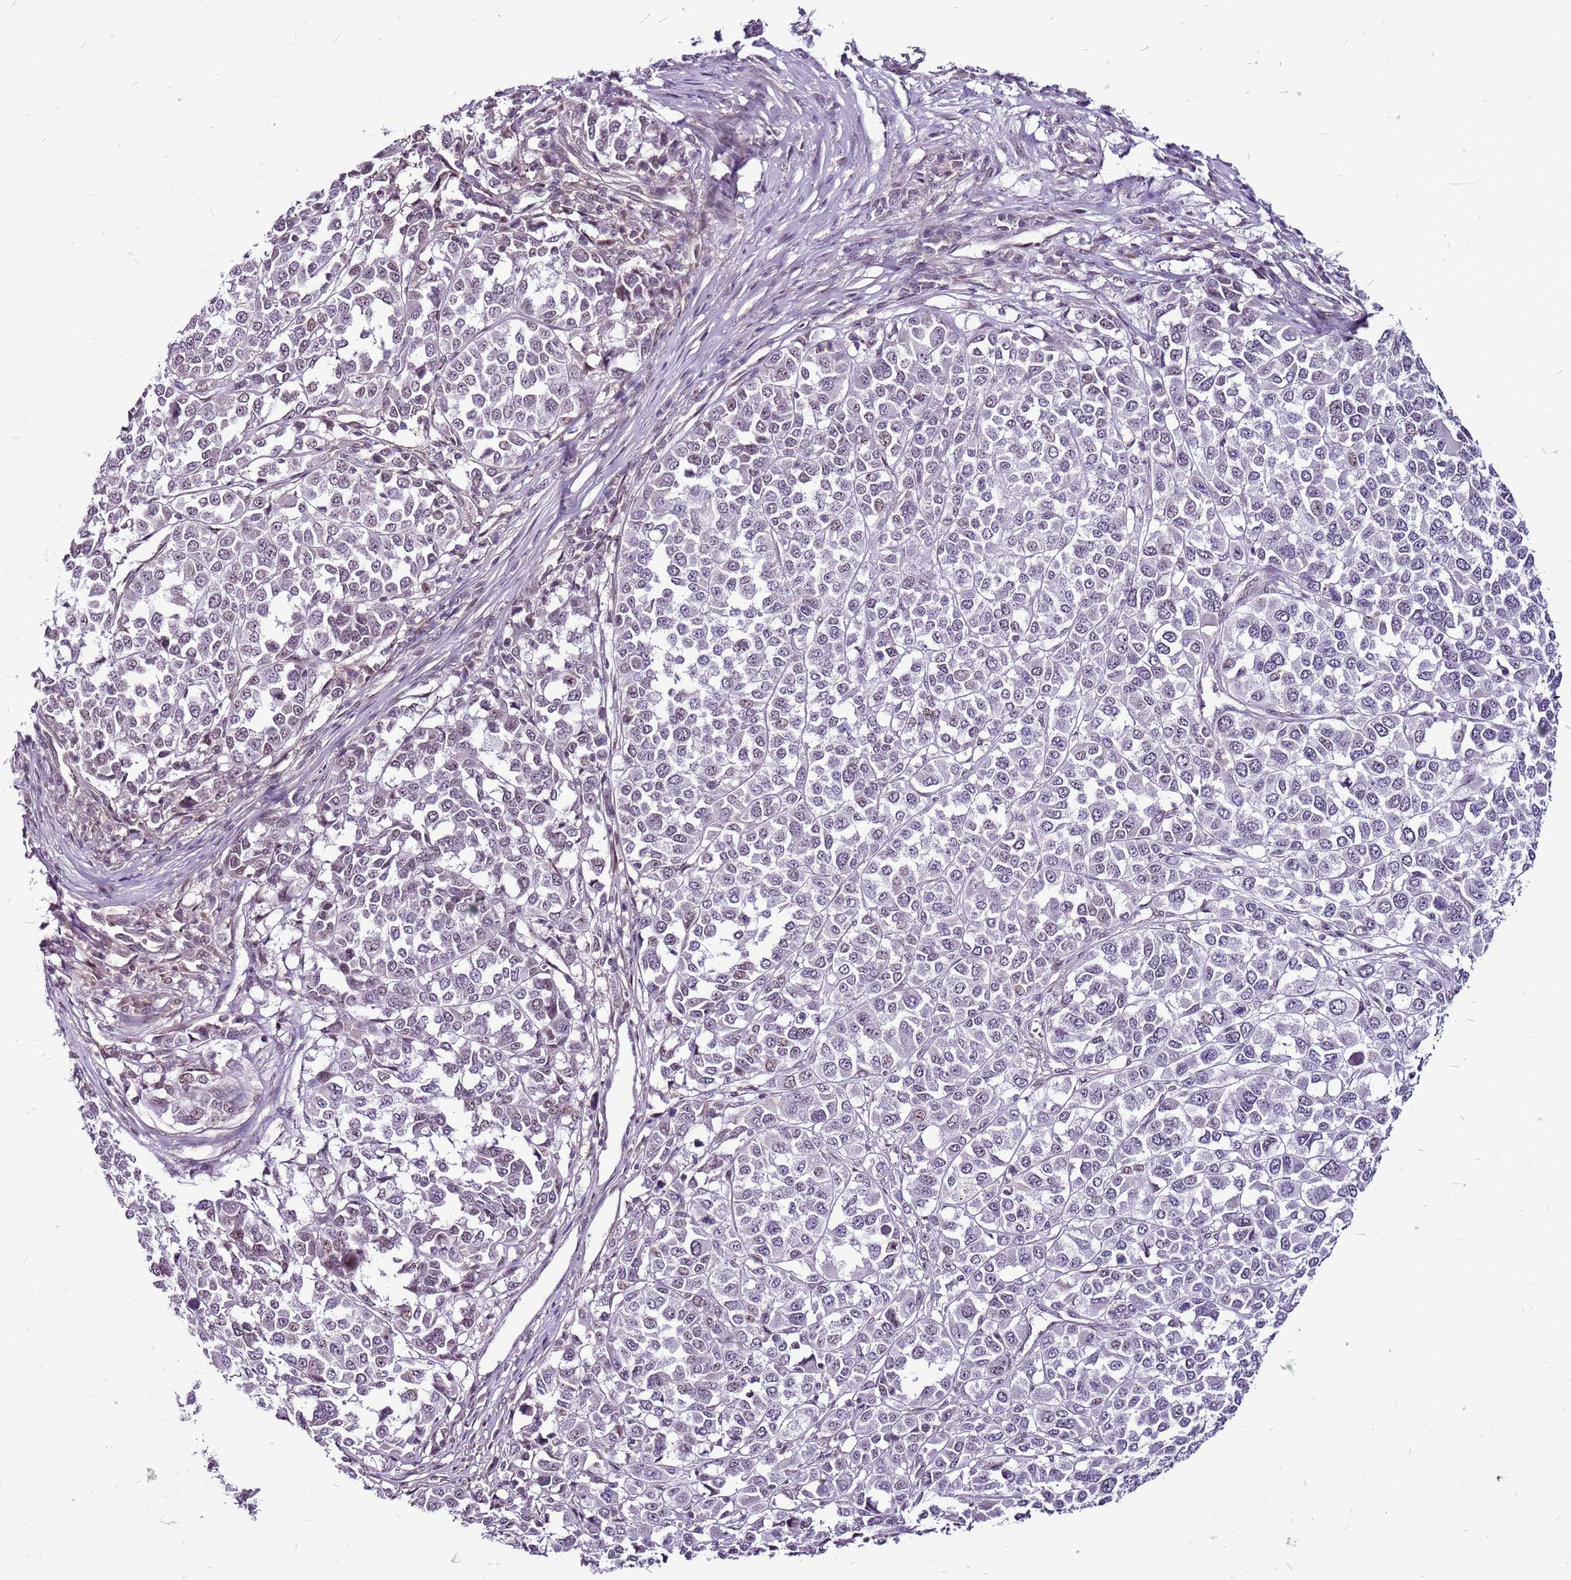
{"staining": {"intensity": "moderate", "quantity": "<25%", "location": "nuclear"}, "tissue": "melanoma", "cell_type": "Tumor cells", "image_type": "cancer", "snomed": [{"axis": "morphology", "description": "Malignant melanoma, Metastatic site"}, {"axis": "topography", "description": "Lymph node"}], "caption": "Protein staining exhibits moderate nuclear staining in about <25% of tumor cells in melanoma.", "gene": "CCDC166", "patient": {"sex": "male", "age": 44}}